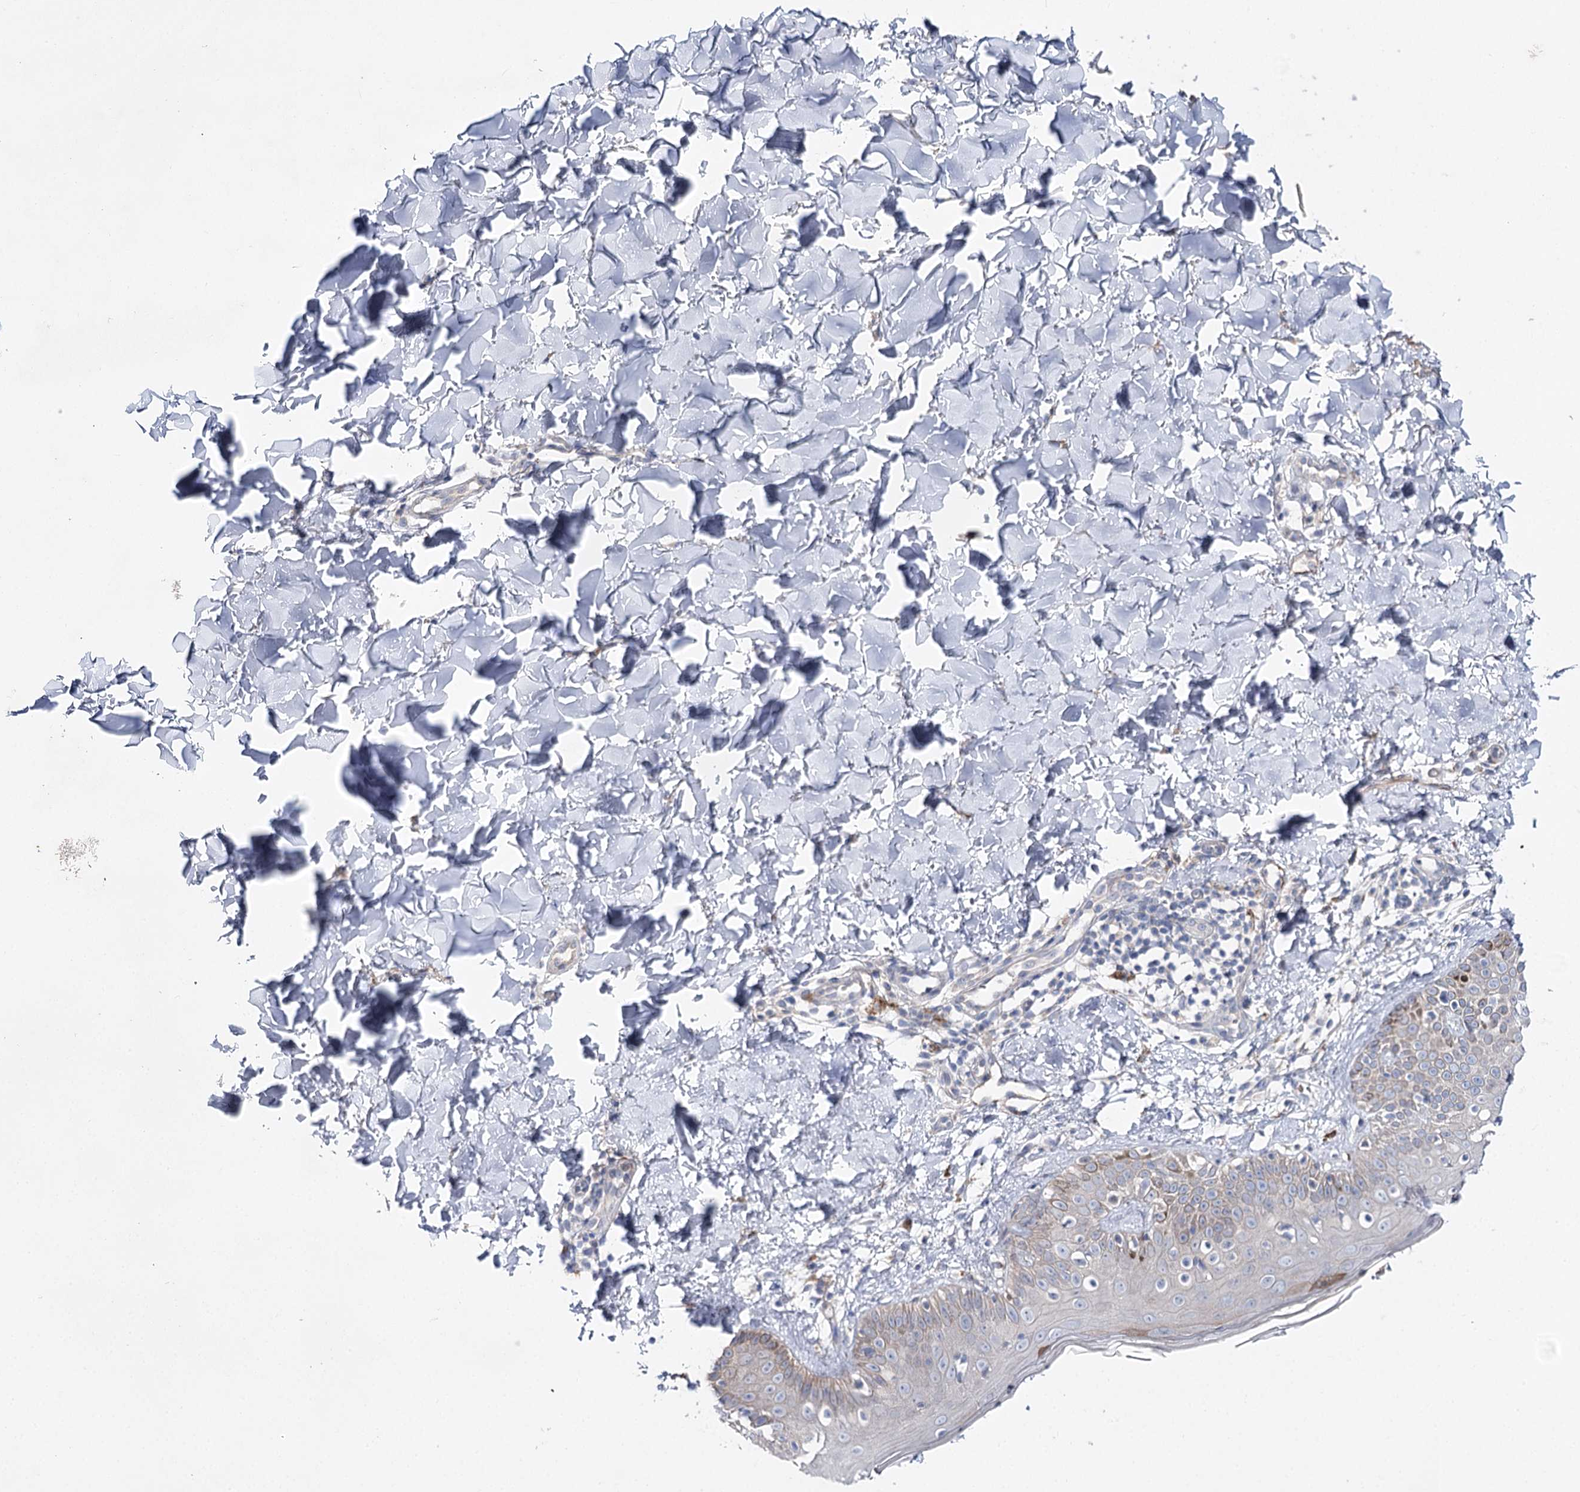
{"staining": {"intensity": "negative", "quantity": "none", "location": "none"}, "tissue": "skin", "cell_type": "Fibroblasts", "image_type": "normal", "snomed": [{"axis": "morphology", "description": "Normal tissue, NOS"}, {"axis": "topography", "description": "Skin"}], "caption": "Skin stained for a protein using IHC exhibits no staining fibroblasts.", "gene": "LRRC14B", "patient": {"sex": "male", "age": 52}}